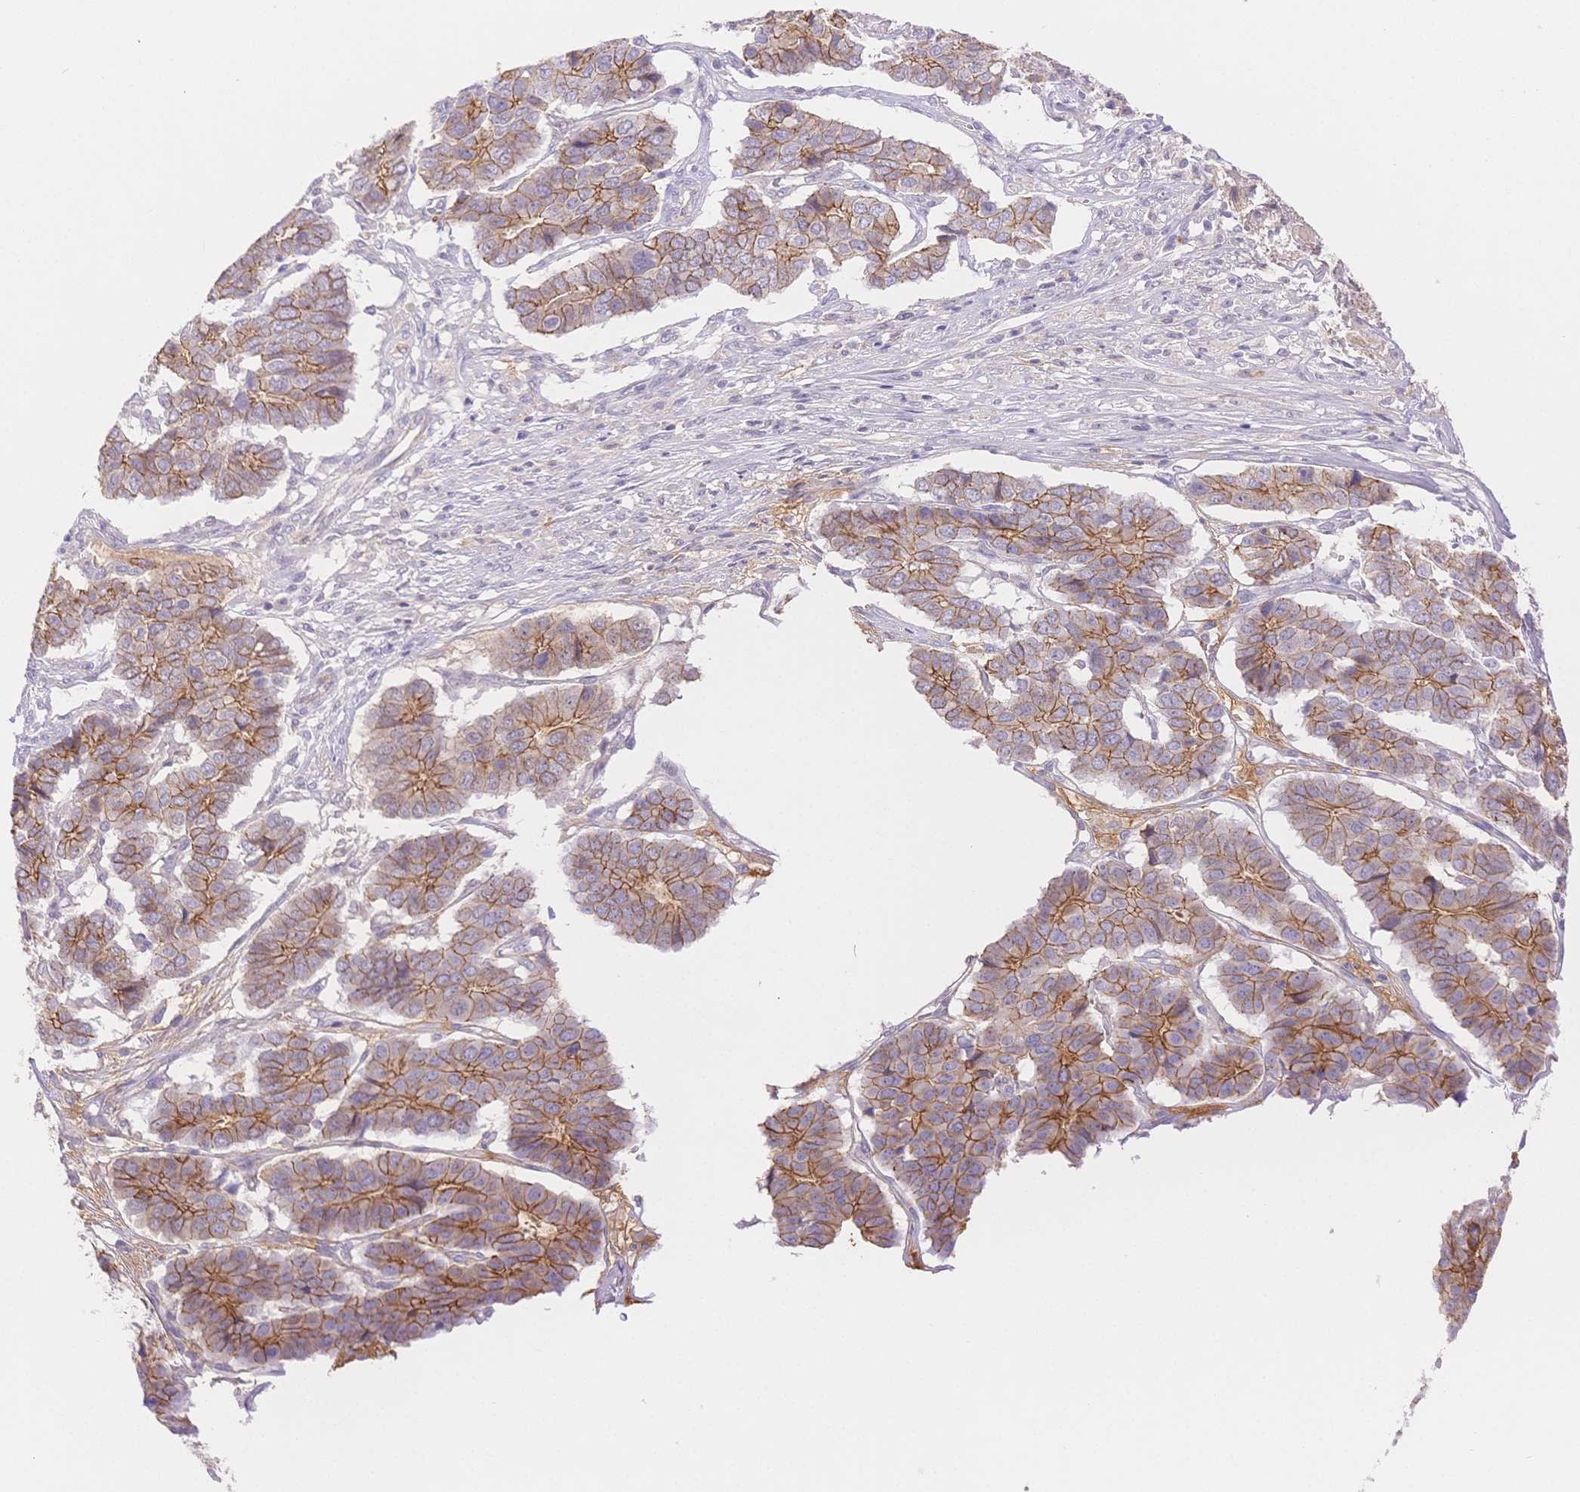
{"staining": {"intensity": "moderate", "quantity": ">75%", "location": "cytoplasmic/membranous"}, "tissue": "pancreatic cancer", "cell_type": "Tumor cells", "image_type": "cancer", "snomed": [{"axis": "morphology", "description": "Adenocarcinoma, NOS"}, {"axis": "topography", "description": "Pancreas"}], "caption": "Immunohistochemistry staining of pancreatic cancer (adenocarcinoma), which reveals medium levels of moderate cytoplasmic/membranous positivity in about >75% of tumor cells indicating moderate cytoplasmic/membranous protein positivity. The staining was performed using DAB (brown) for protein detection and nuclei were counterstained in hematoxylin (blue).", "gene": "WDR54", "patient": {"sex": "male", "age": 50}}